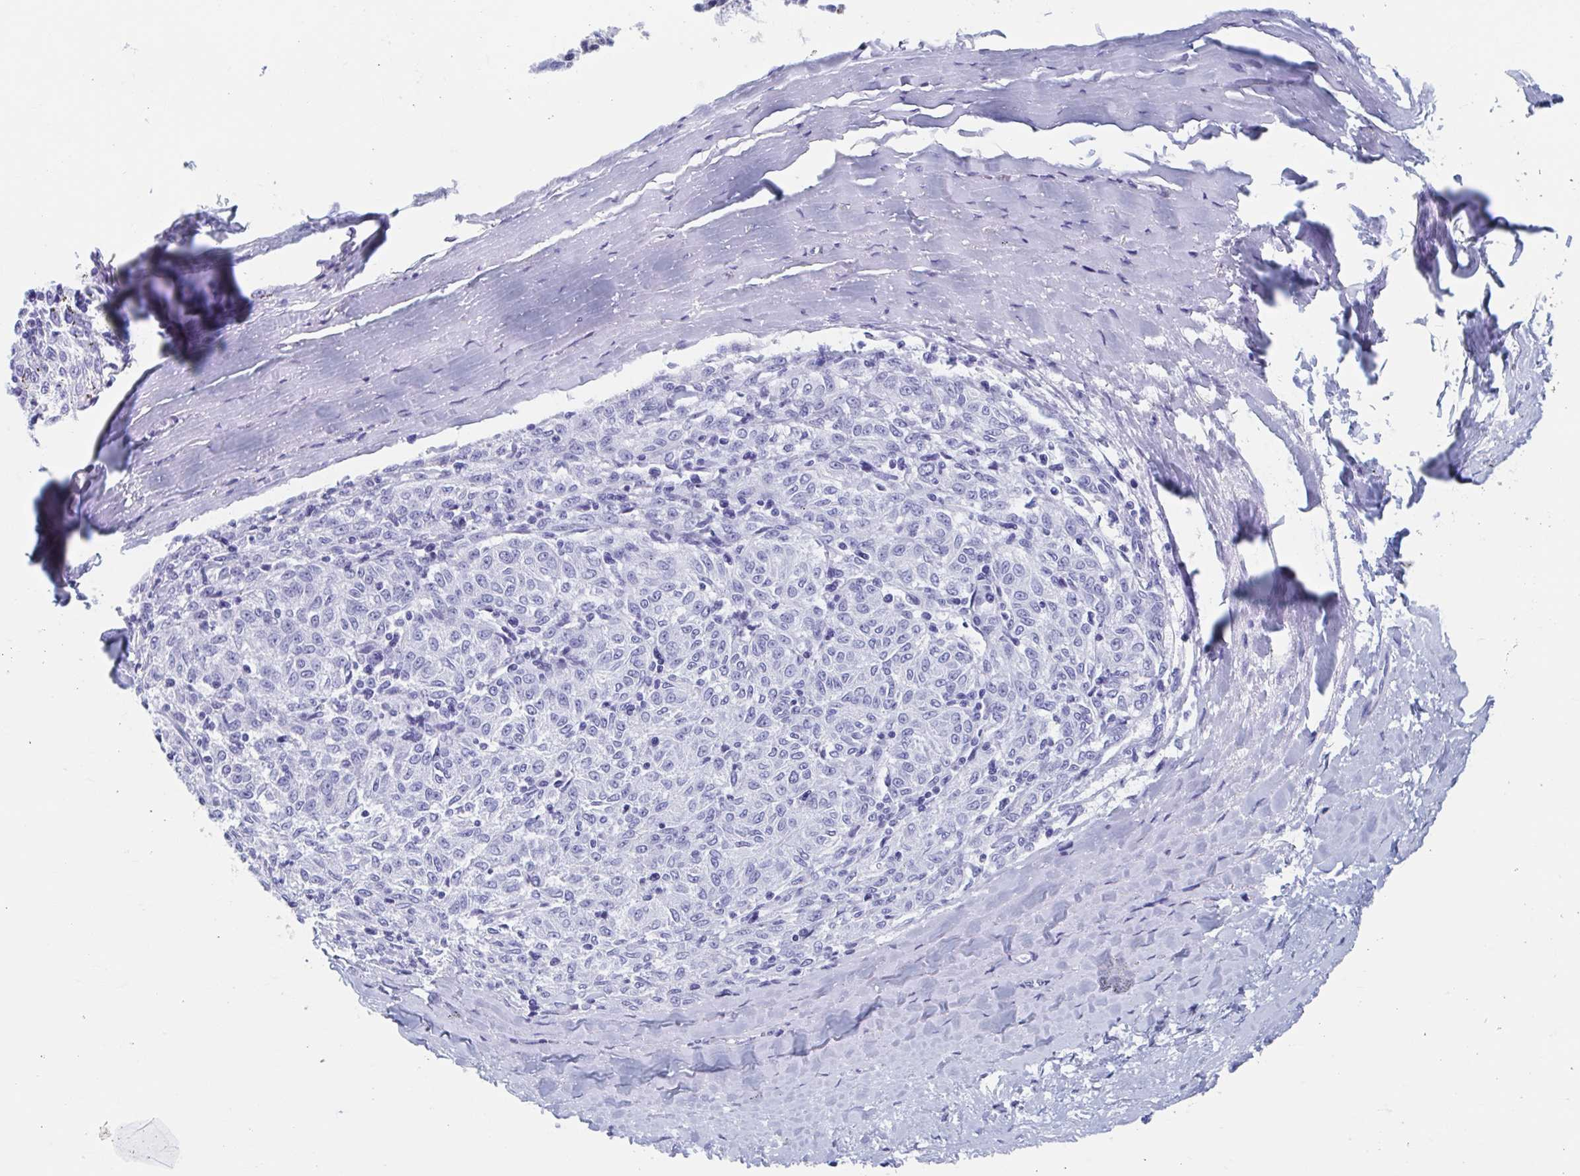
{"staining": {"intensity": "negative", "quantity": "none", "location": "none"}, "tissue": "melanoma", "cell_type": "Tumor cells", "image_type": "cancer", "snomed": [{"axis": "morphology", "description": "Malignant melanoma, NOS"}, {"axis": "topography", "description": "Skin"}], "caption": "An image of malignant melanoma stained for a protein reveals no brown staining in tumor cells.", "gene": "HDGFL1", "patient": {"sex": "female", "age": 72}}